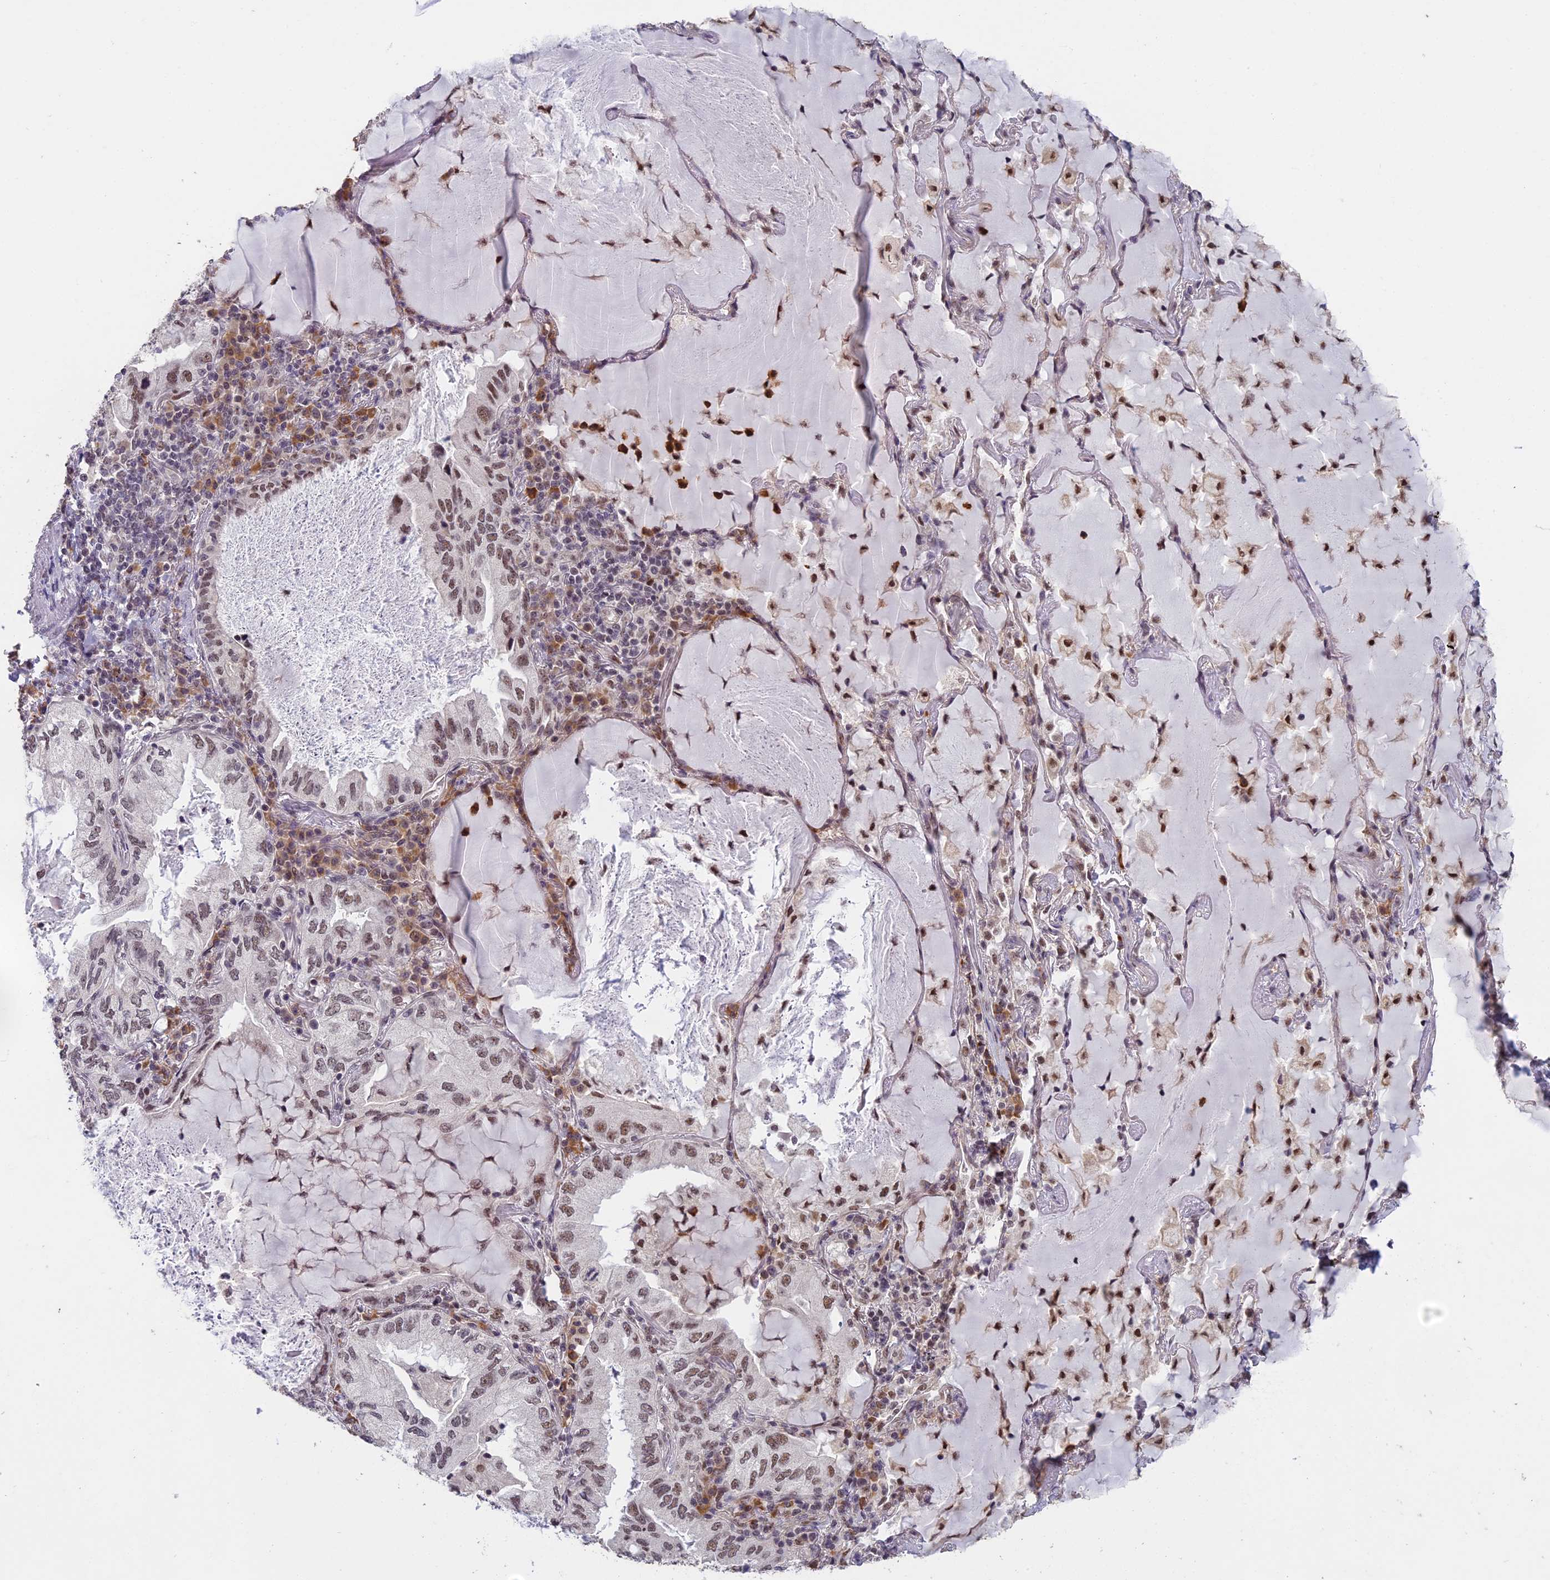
{"staining": {"intensity": "weak", "quantity": "25%-75%", "location": "nuclear"}, "tissue": "lung cancer", "cell_type": "Tumor cells", "image_type": "cancer", "snomed": [{"axis": "morphology", "description": "Adenocarcinoma, NOS"}, {"axis": "topography", "description": "Lung"}], "caption": "This histopathology image shows immunohistochemistry staining of lung adenocarcinoma, with low weak nuclear positivity in about 25%-75% of tumor cells.", "gene": "MORF4L1", "patient": {"sex": "female", "age": 69}}